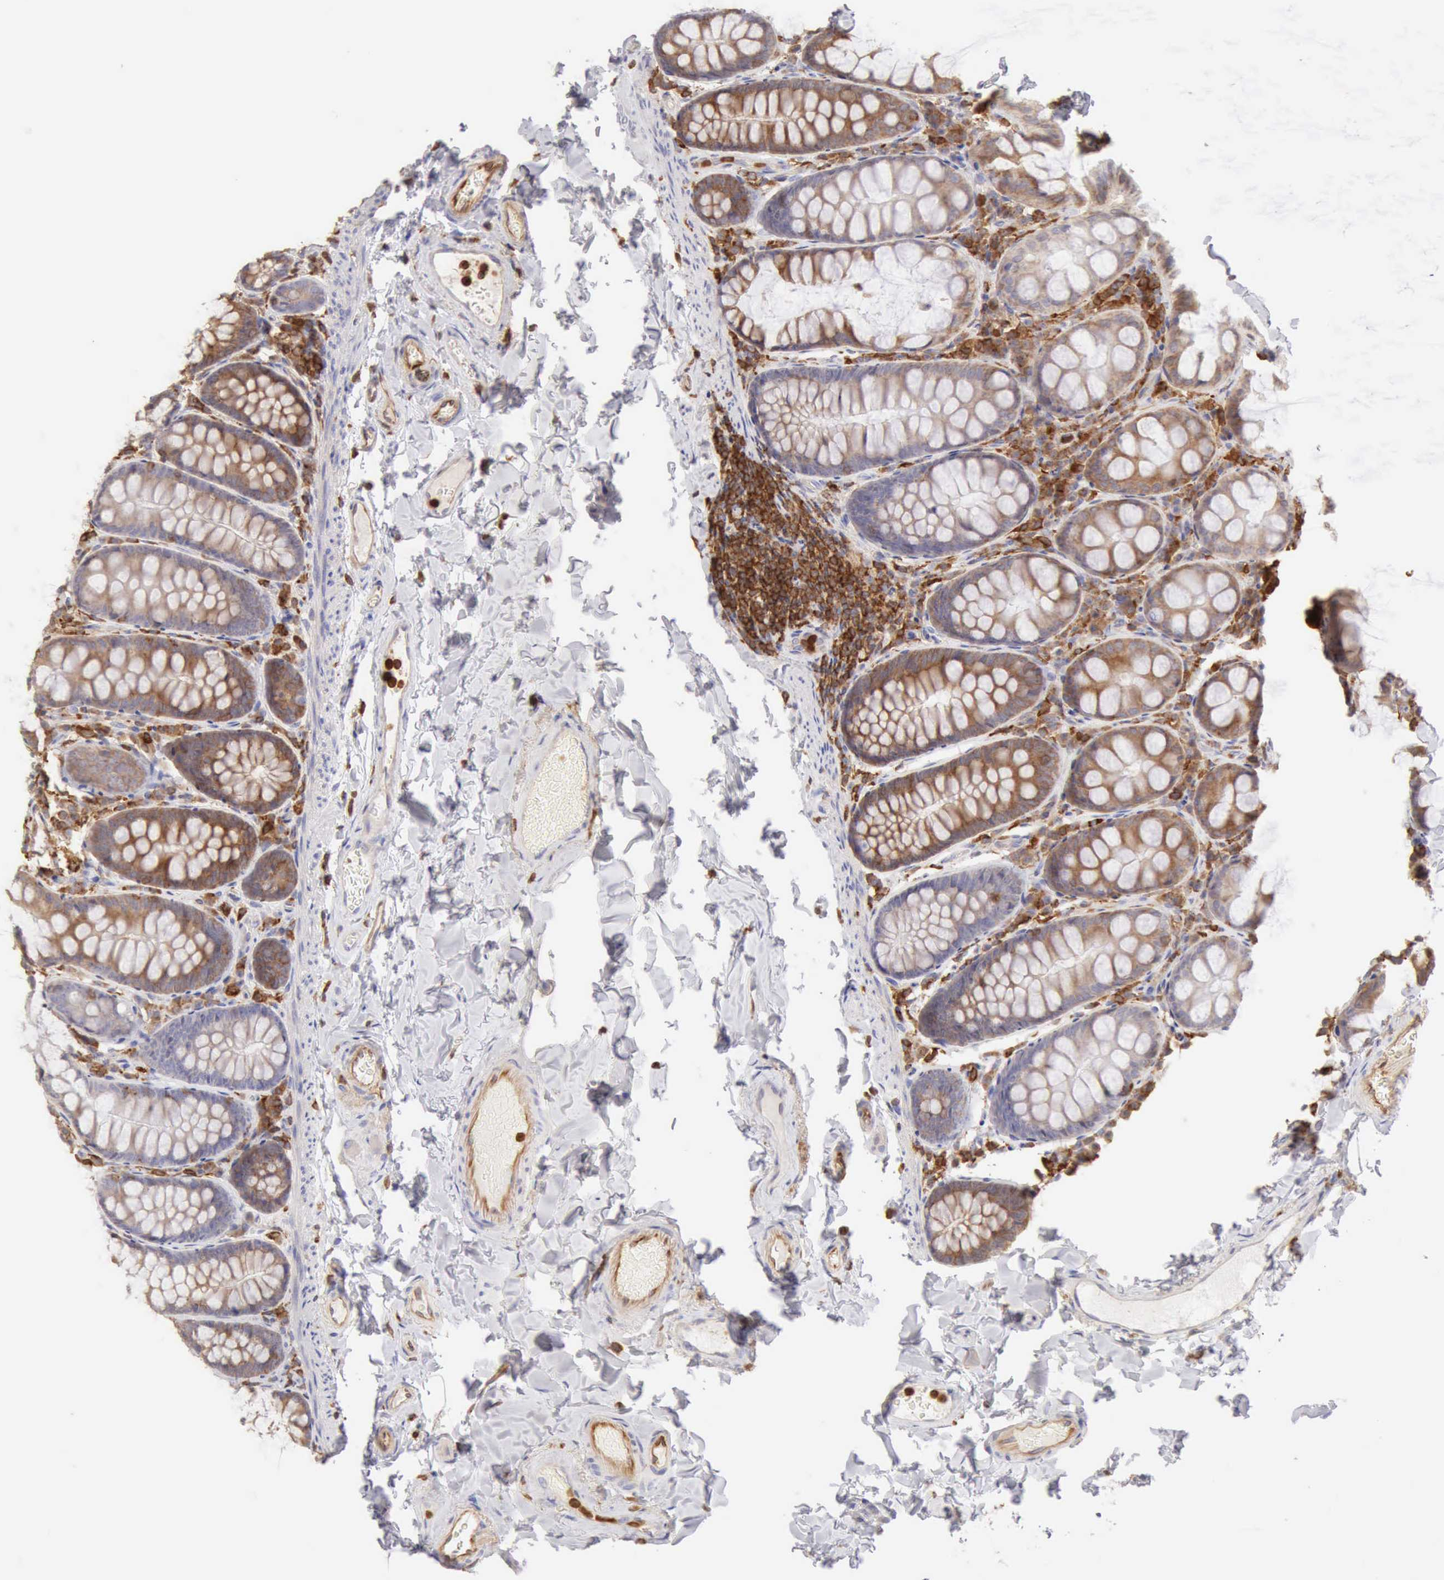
{"staining": {"intensity": "moderate", "quantity": "<25%", "location": "cytoplasmic/membranous"}, "tissue": "colon", "cell_type": "Endothelial cells", "image_type": "normal", "snomed": [{"axis": "morphology", "description": "Normal tissue, NOS"}, {"axis": "topography", "description": "Colon"}], "caption": "Brown immunohistochemical staining in benign human colon shows moderate cytoplasmic/membranous positivity in approximately <25% of endothelial cells.", "gene": "ARHGAP4", "patient": {"sex": "female", "age": 61}}